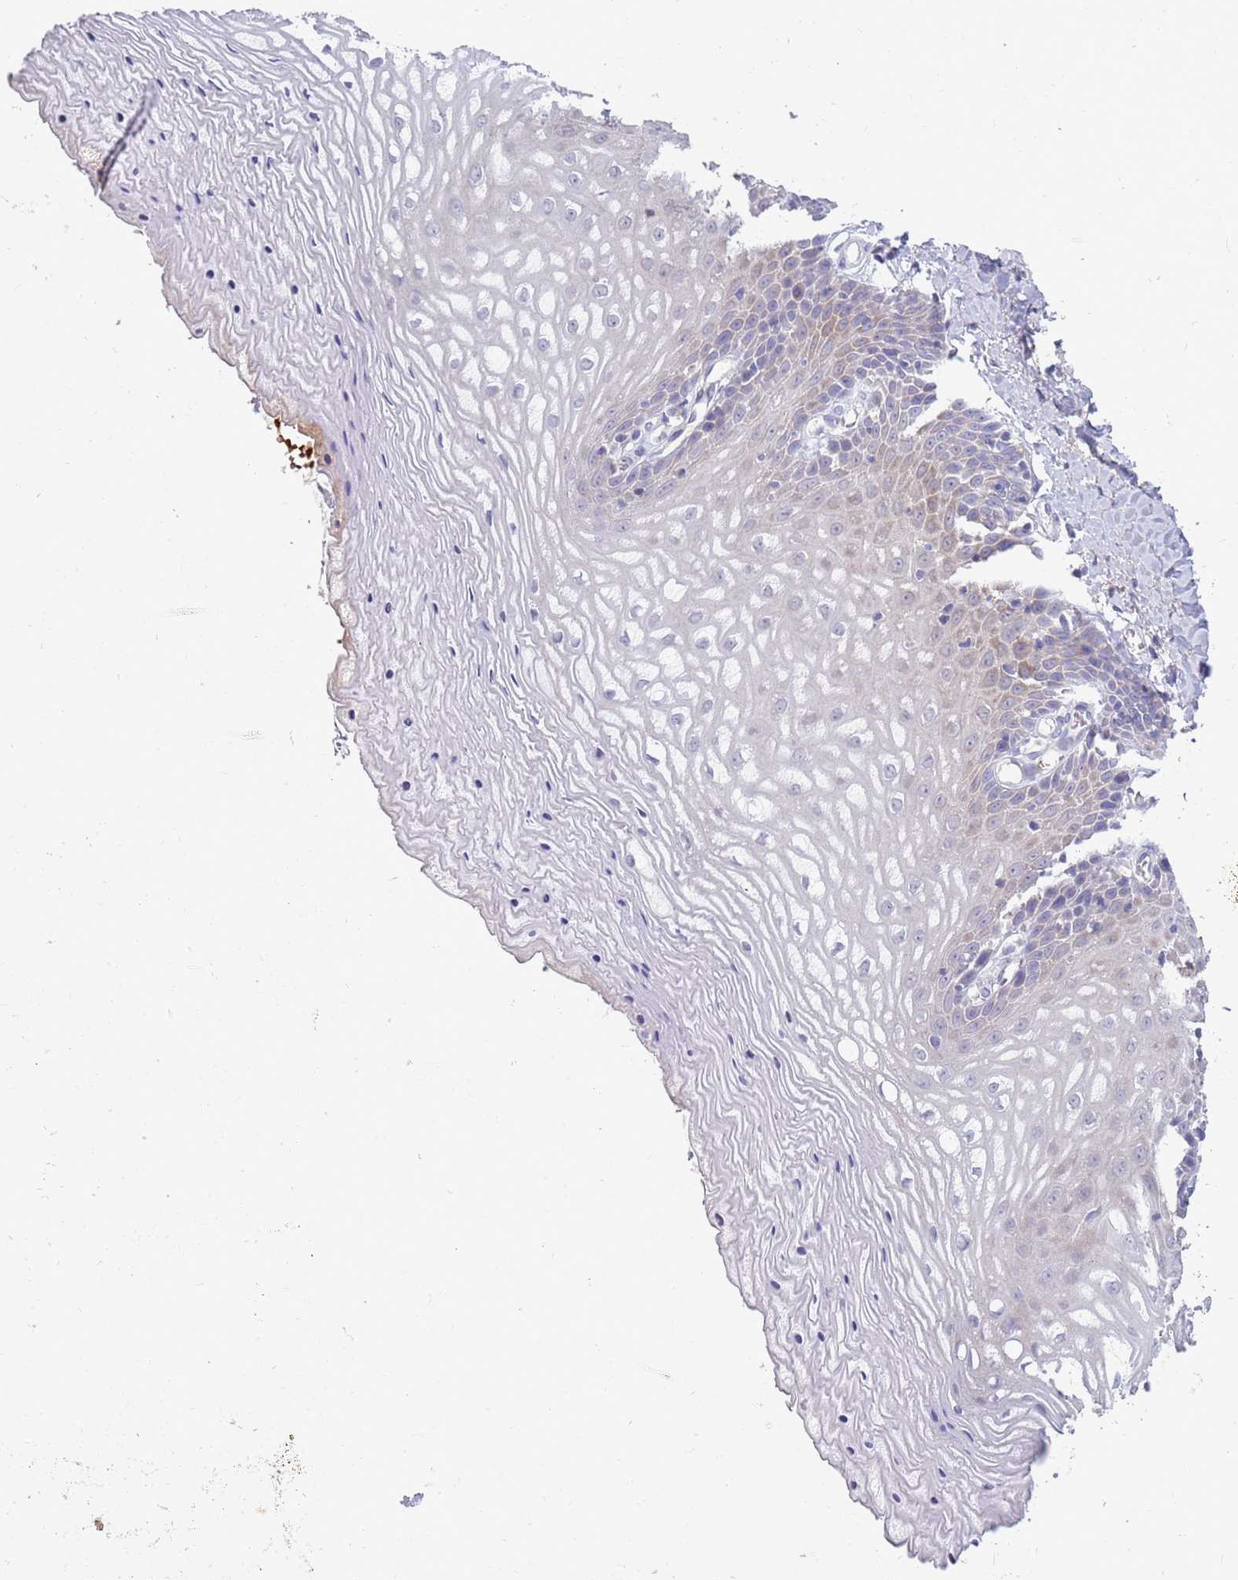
{"staining": {"intensity": "negative", "quantity": "none", "location": "none"}, "tissue": "vagina", "cell_type": "Squamous epithelial cells", "image_type": "normal", "snomed": [{"axis": "morphology", "description": "Normal tissue, NOS"}, {"axis": "topography", "description": "Vagina"}], "caption": "Immunohistochemistry of normal vagina demonstrates no staining in squamous epithelial cells.", "gene": "ZNF14", "patient": {"sex": "female", "age": 65}}